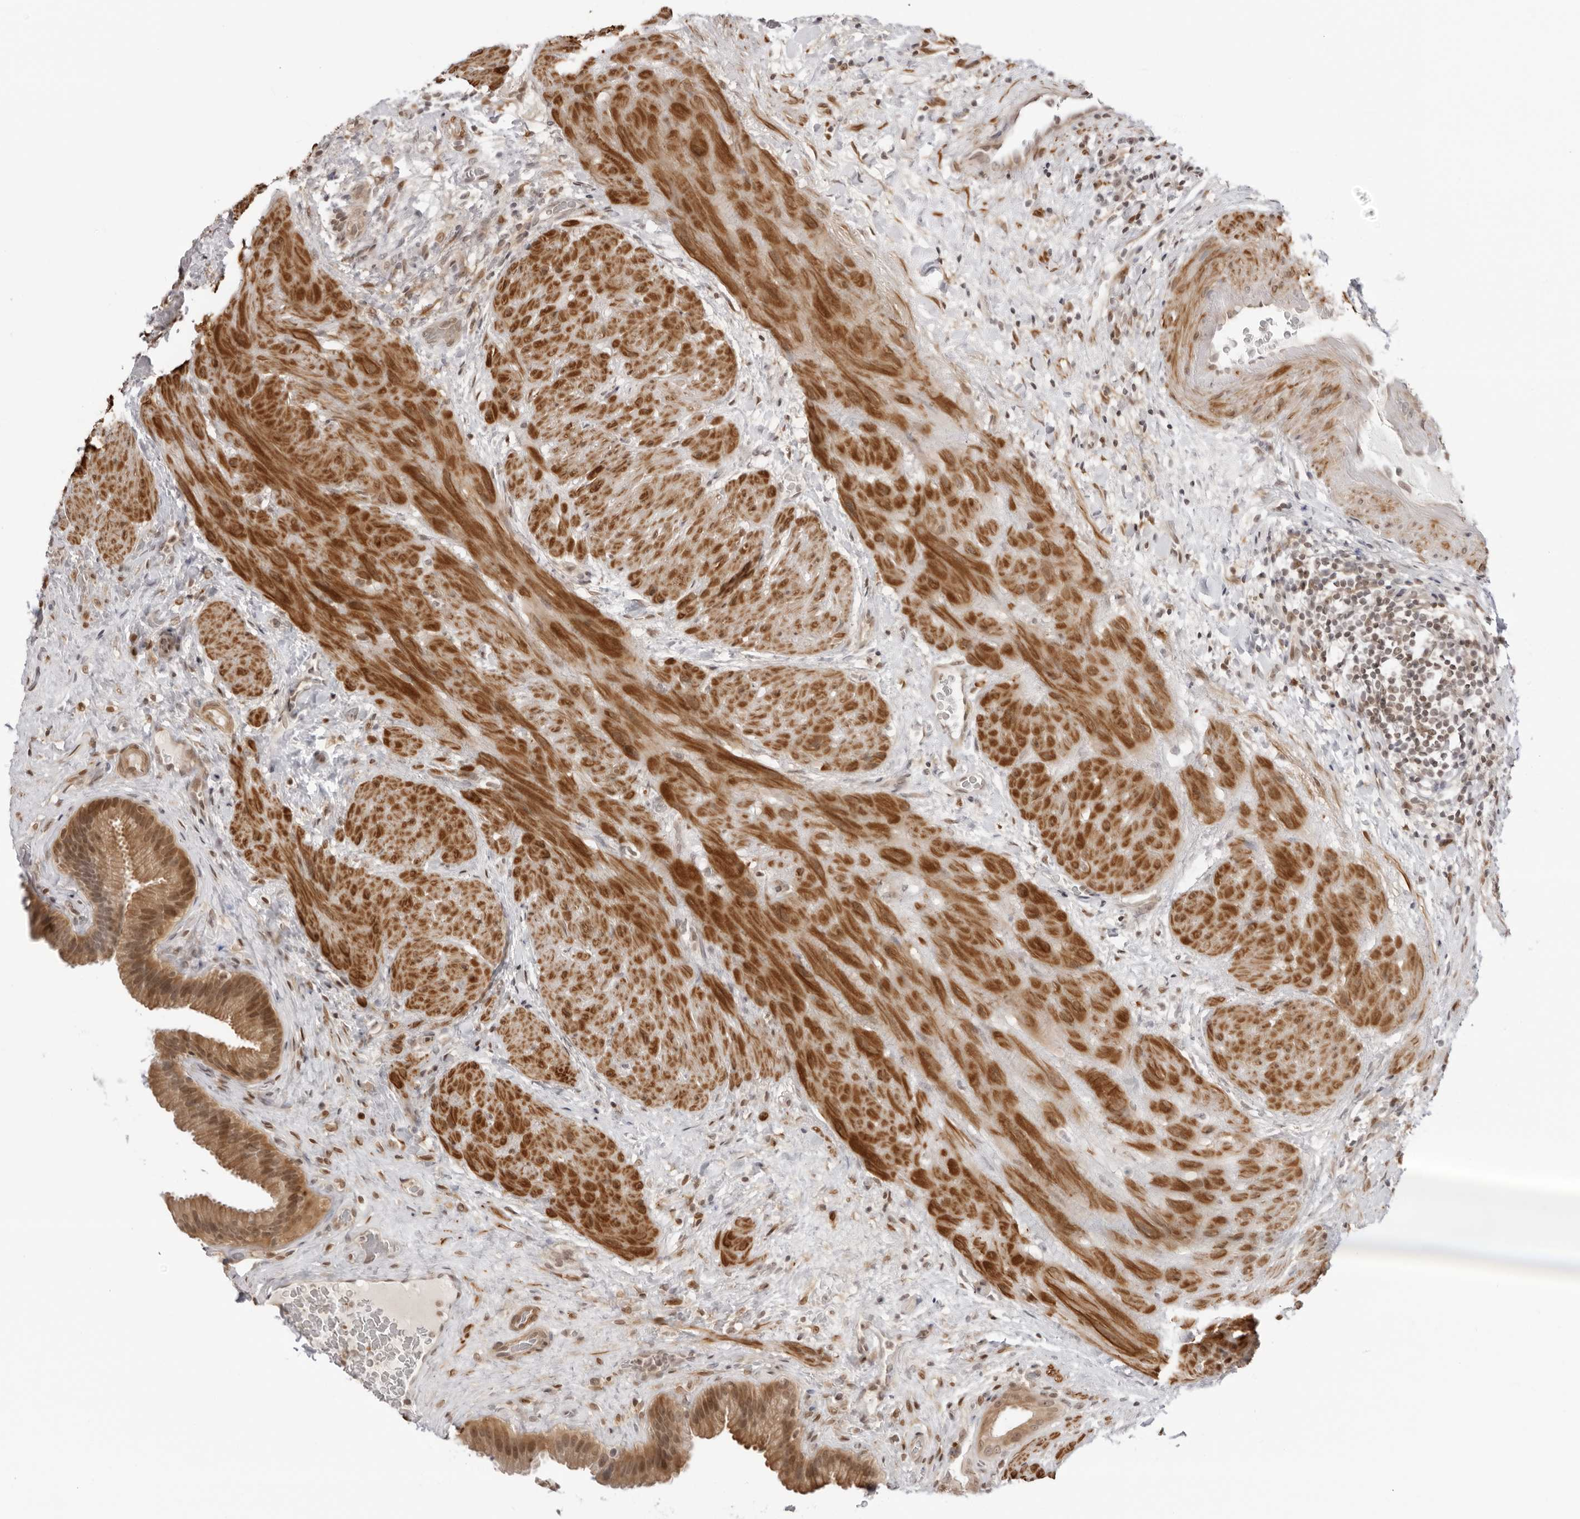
{"staining": {"intensity": "moderate", "quantity": "25%-75%", "location": "cytoplasmic/membranous,nuclear"}, "tissue": "gallbladder", "cell_type": "Glandular cells", "image_type": "normal", "snomed": [{"axis": "morphology", "description": "Normal tissue, NOS"}, {"axis": "topography", "description": "Gallbladder"}], "caption": "Unremarkable gallbladder displays moderate cytoplasmic/membranous,nuclear positivity in approximately 25%-75% of glandular cells (Brightfield microscopy of DAB IHC at high magnification)..", "gene": "RNF146", "patient": {"sex": "male", "age": 49}}